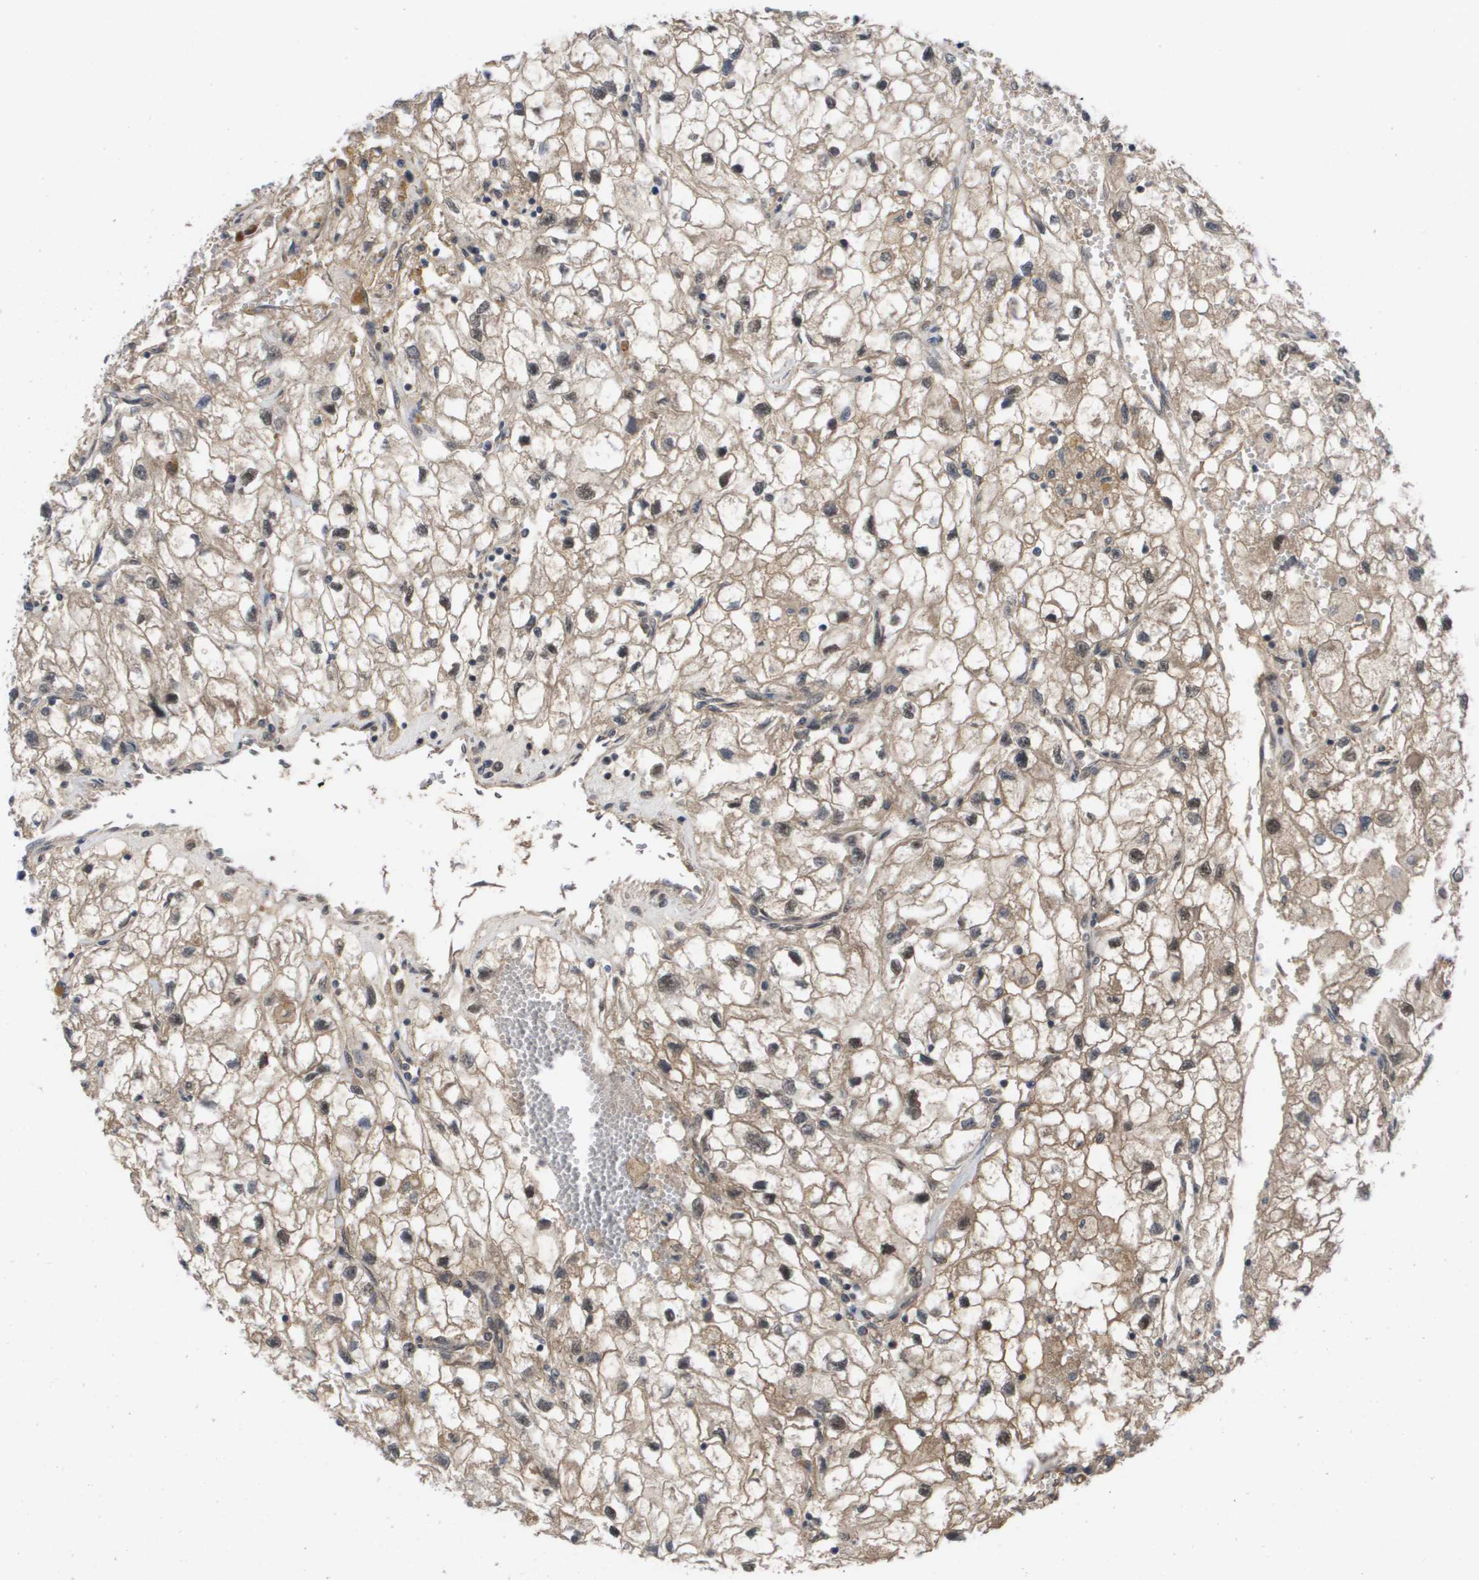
{"staining": {"intensity": "moderate", "quantity": "<25%", "location": "cytoplasmic/membranous,nuclear"}, "tissue": "renal cancer", "cell_type": "Tumor cells", "image_type": "cancer", "snomed": [{"axis": "morphology", "description": "Adenocarcinoma, NOS"}, {"axis": "topography", "description": "Kidney"}], "caption": "Renal adenocarcinoma stained with immunohistochemistry exhibits moderate cytoplasmic/membranous and nuclear expression in approximately <25% of tumor cells.", "gene": "AMBRA1", "patient": {"sex": "female", "age": 70}}